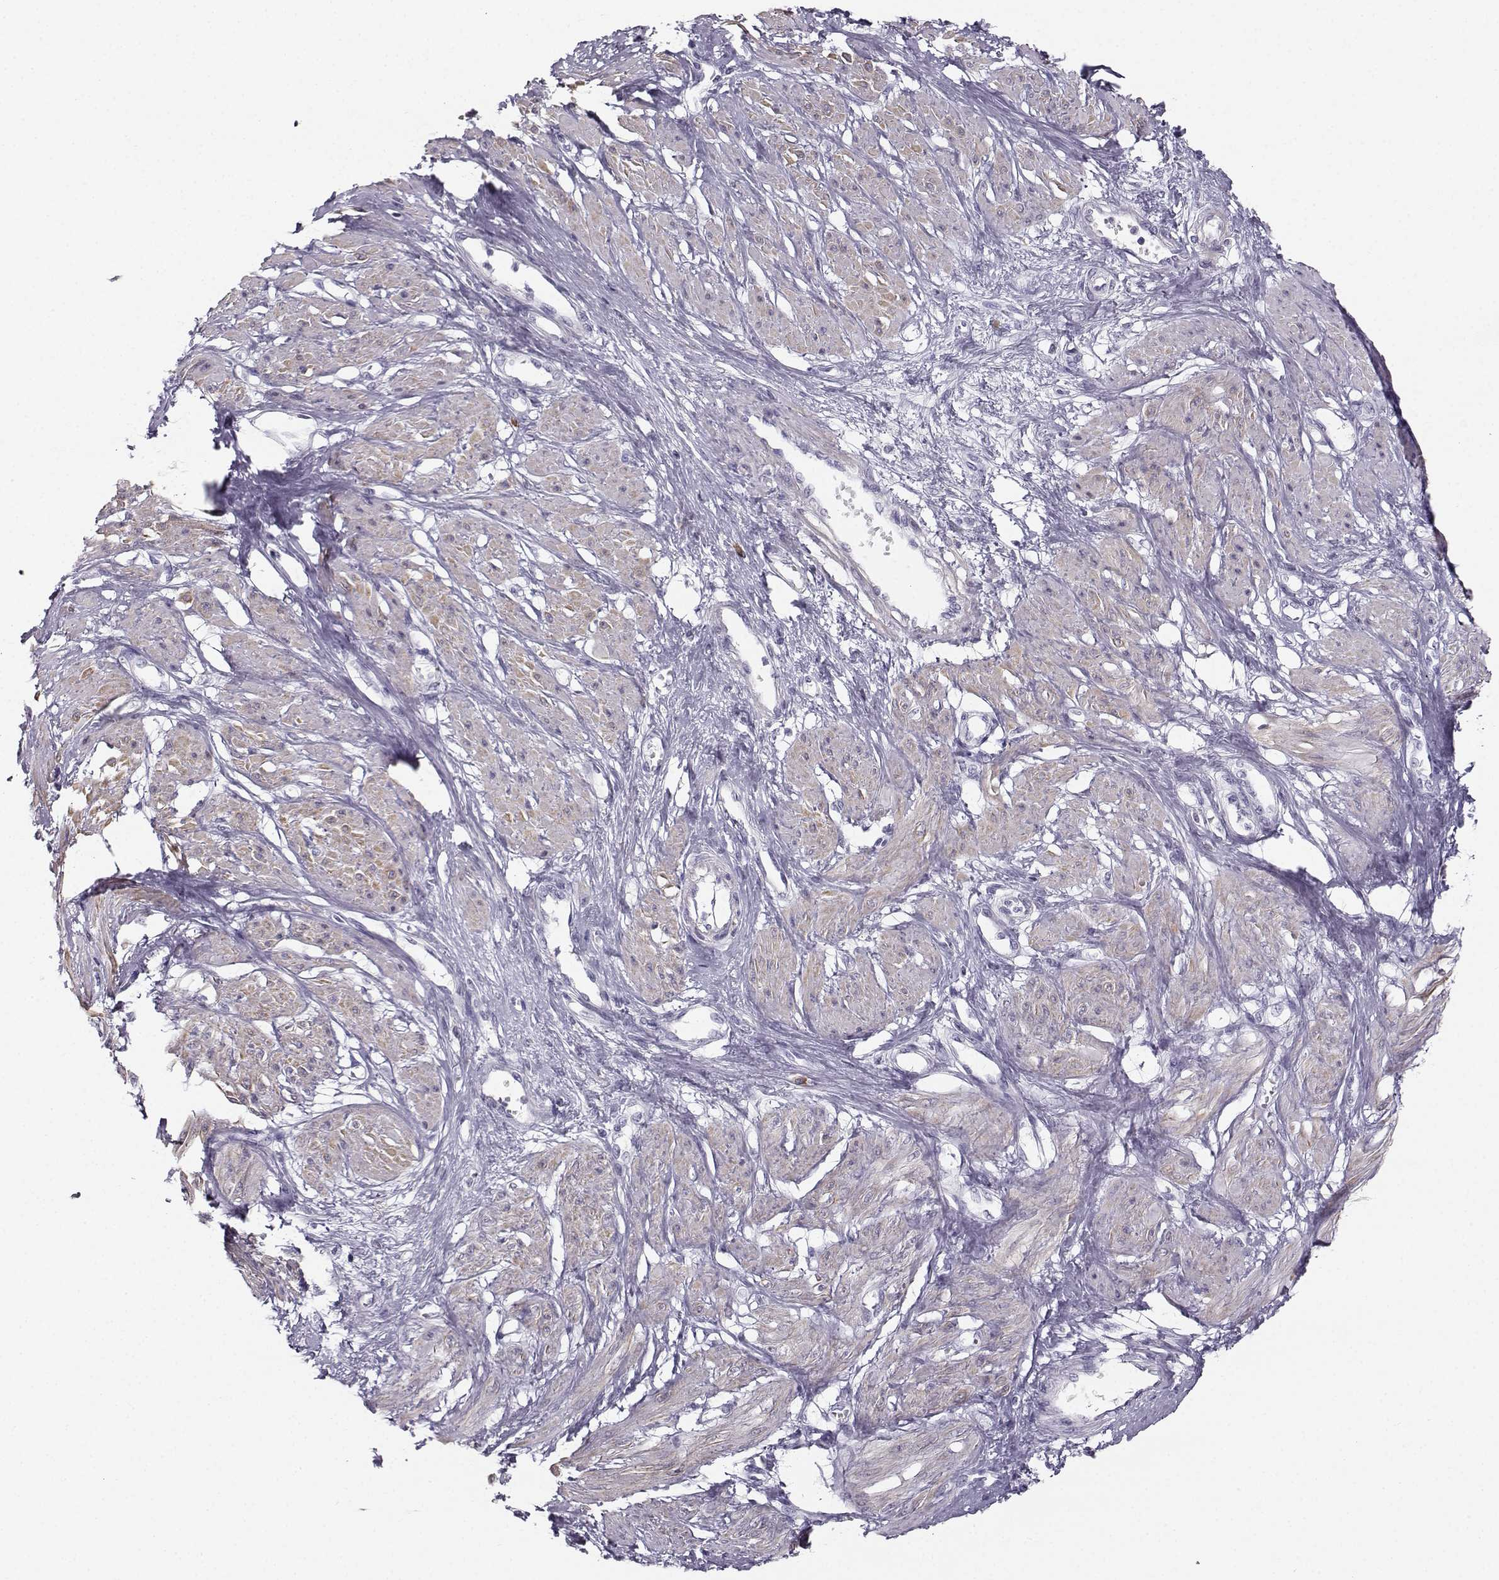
{"staining": {"intensity": "weak", "quantity": "25%-75%", "location": "cytoplasmic/membranous"}, "tissue": "smooth muscle", "cell_type": "Smooth muscle cells", "image_type": "normal", "snomed": [{"axis": "morphology", "description": "Normal tissue, NOS"}, {"axis": "topography", "description": "Smooth muscle"}, {"axis": "topography", "description": "Uterus"}], "caption": "An IHC photomicrograph of benign tissue is shown. Protein staining in brown shows weak cytoplasmic/membranous positivity in smooth muscle within smooth muscle cells.", "gene": "CASR", "patient": {"sex": "female", "age": 39}}